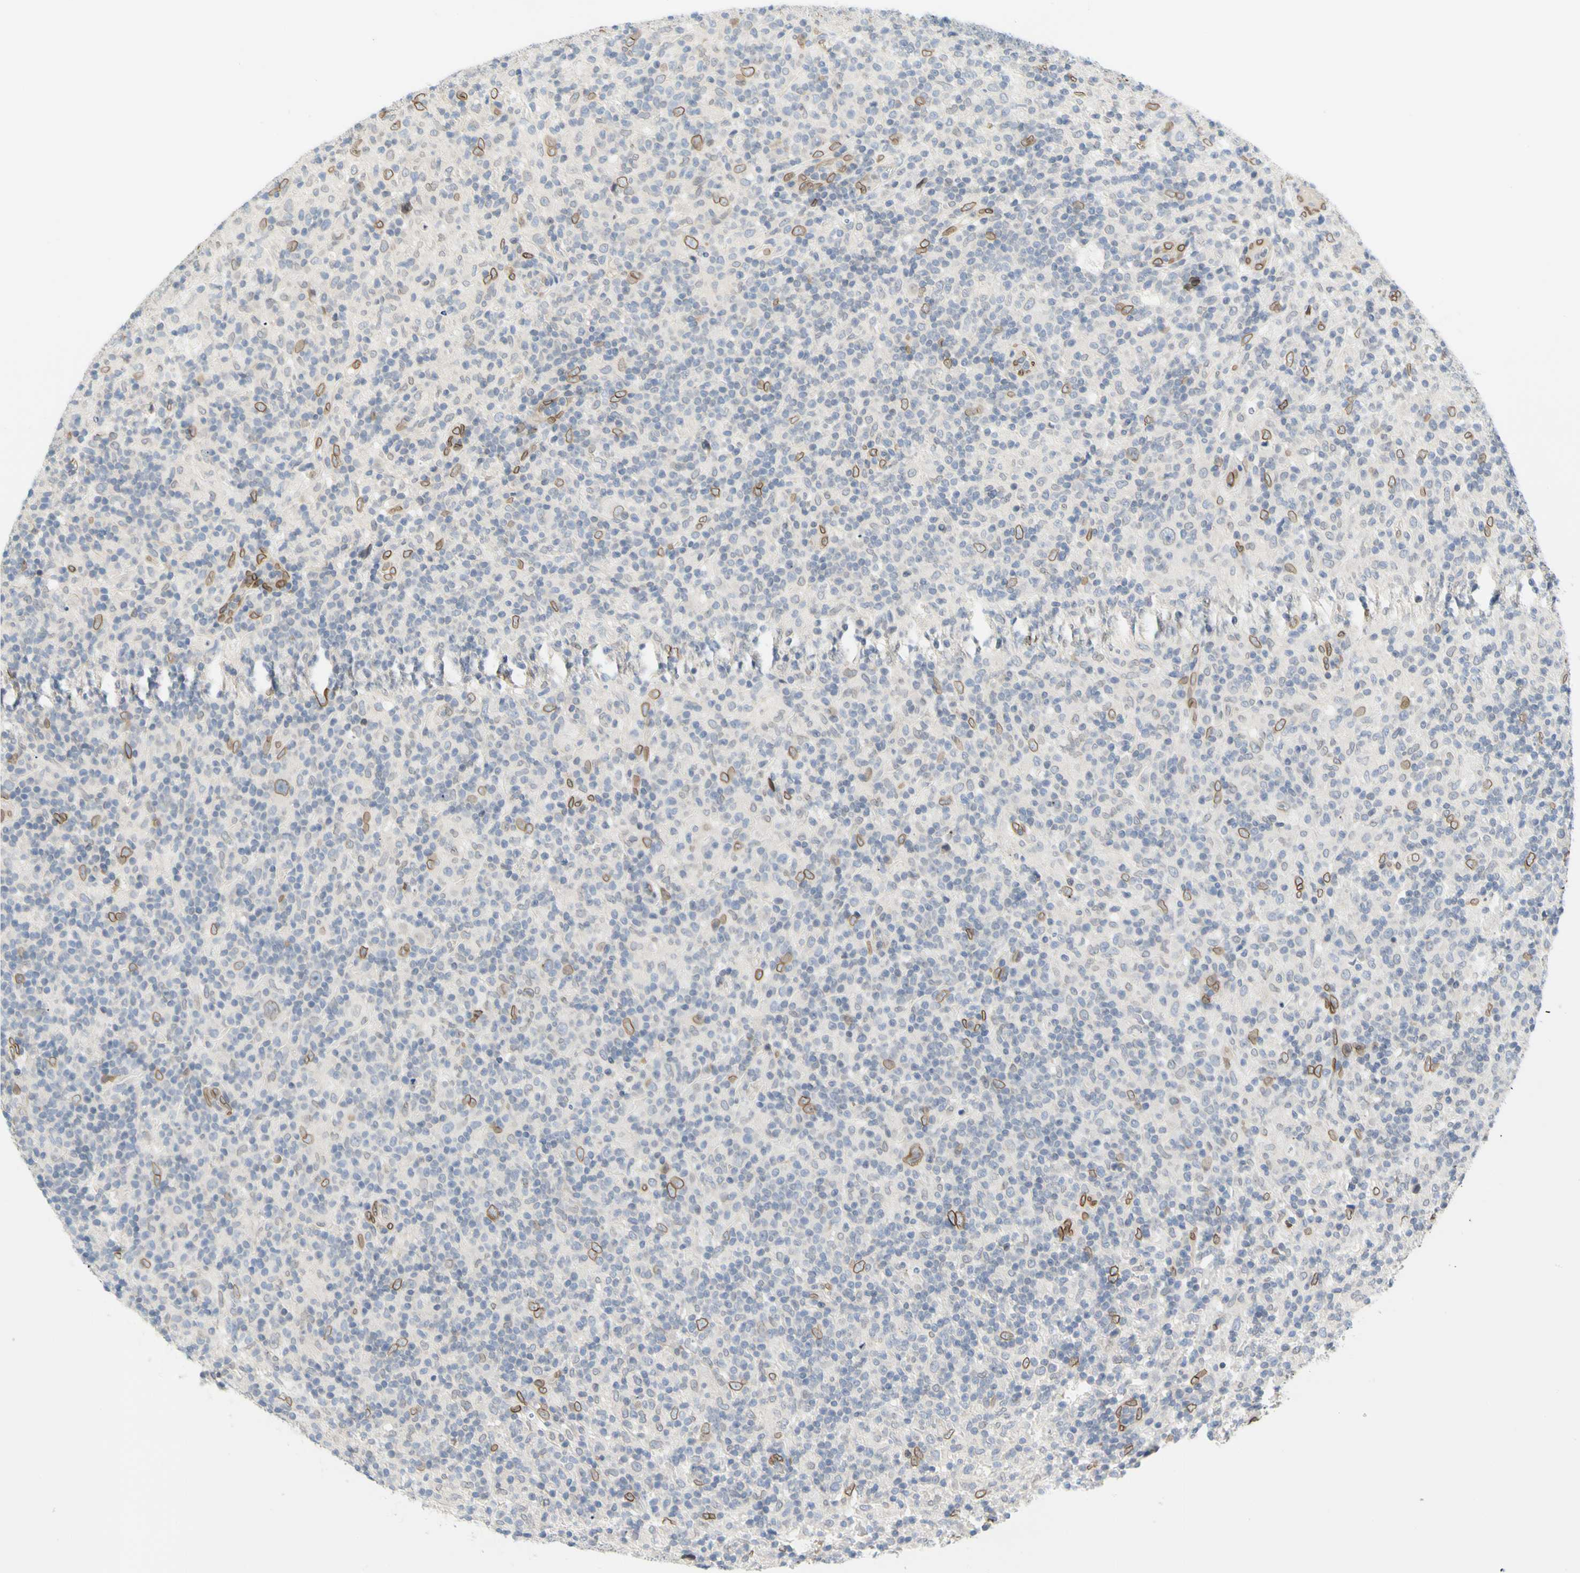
{"staining": {"intensity": "negative", "quantity": "none", "location": "none"}, "tissue": "lymphoma", "cell_type": "Tumor cells", "image_type": "cancer", "snomed": [{"axis": "morphology", "description": "Hodgkin's disease, NOS"}, {"axis": "topography", "description": "Lymph node"}], "caption": "This is a histopathology image of immunohistochemistry (IHC) staining of Hodgkin's disease, which shows no staining in tumor cells.", "gene": "SUN1", "patient": {"sex": "male", "age": 70}}